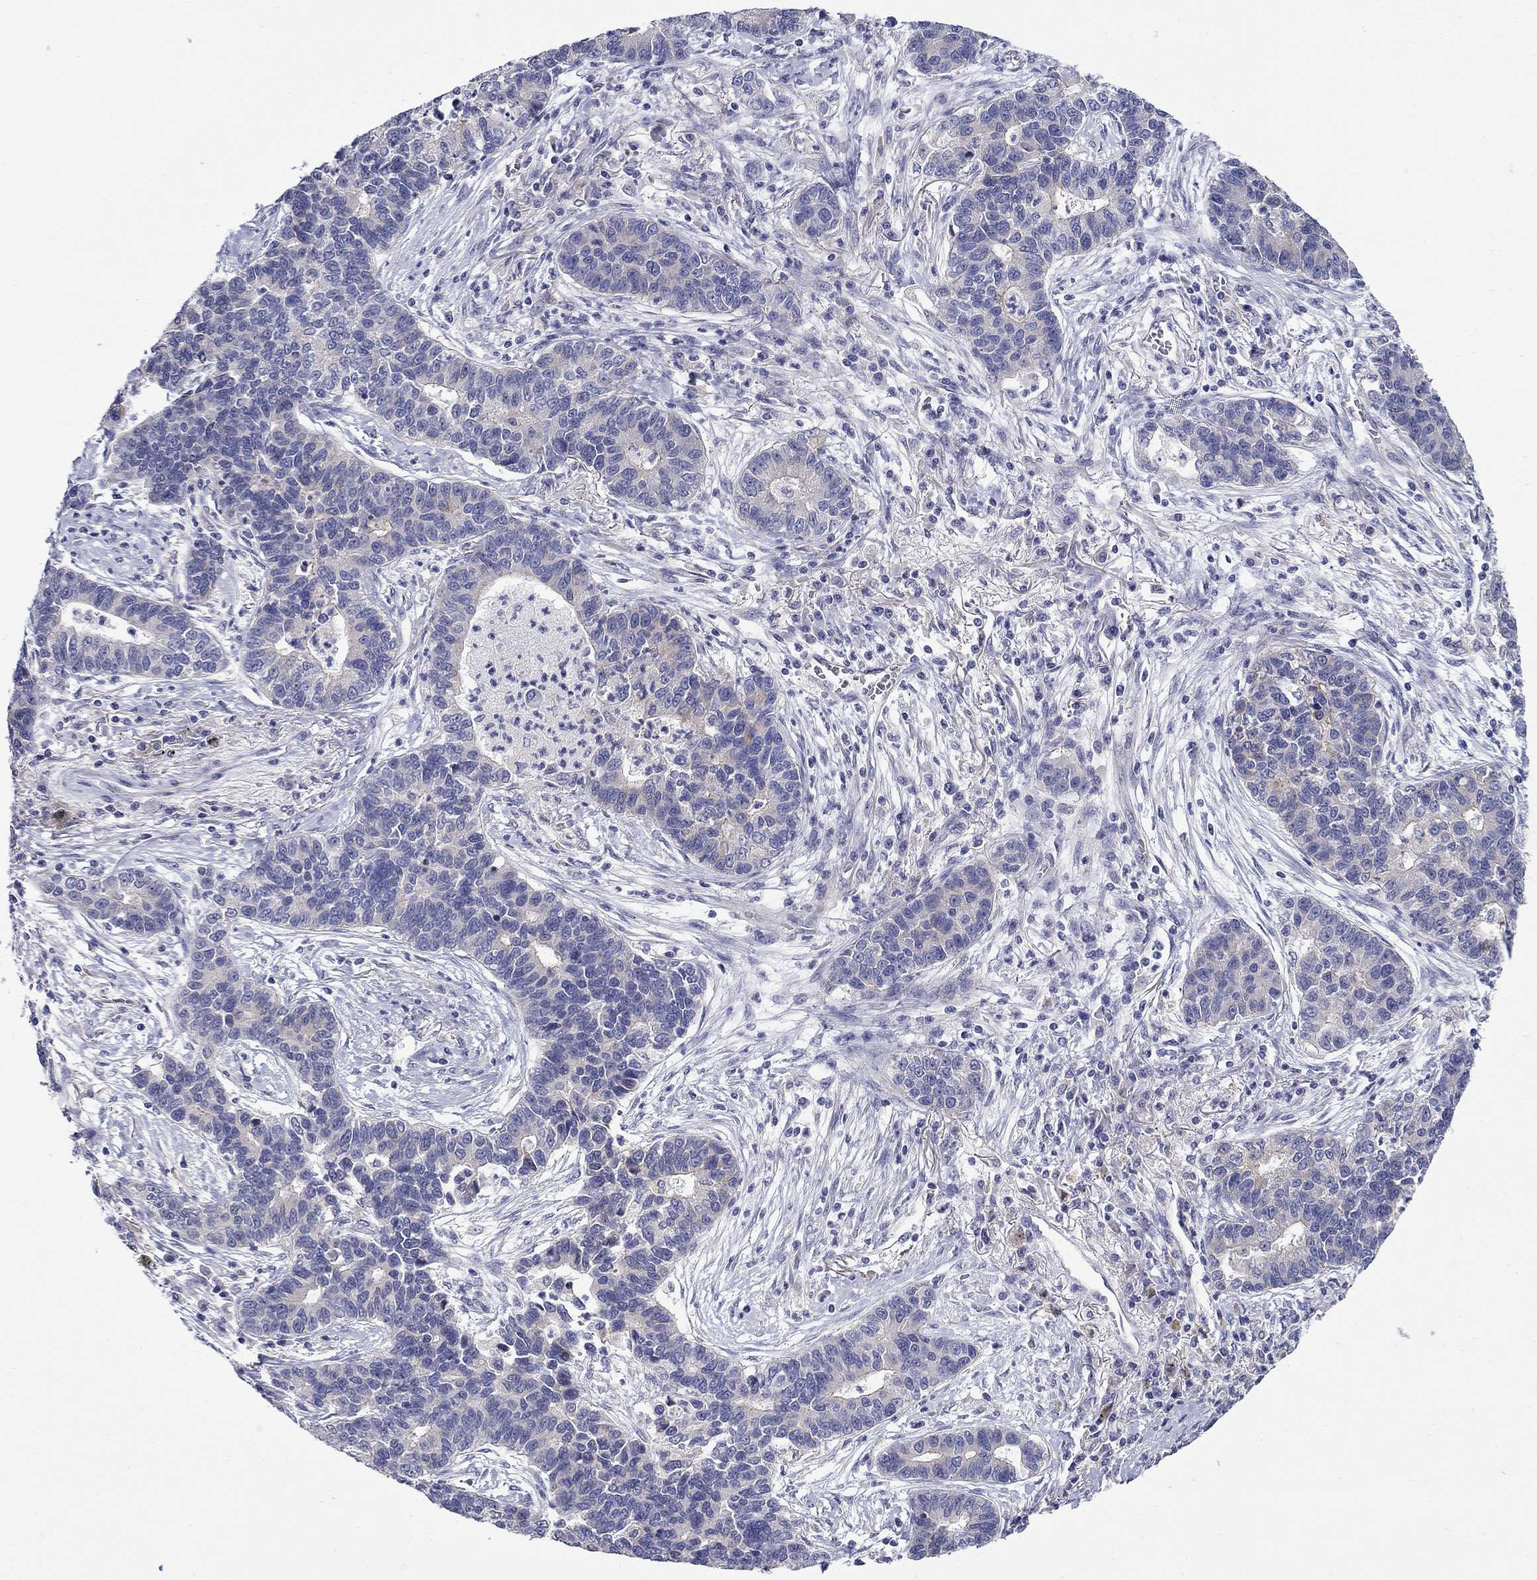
{"staining": {"intensity": "negative", "quantity": "none", "location": "none"}, "tissue": "lung cancer", "cell_type": "Tumor cells", "image_type": "cancer", "snomed": [{"axis": "morphology", "description": "Adenocarcinoma, NOS"}, {"axis": "topography", "description": "Lung"}], "caption": "The IHC histopathology image has no significant positivity in tumor cells of adenocarcinoma (lung) tissue.", "gene": "QRFPR", "patient": {"sex": "female", "age": 57}}